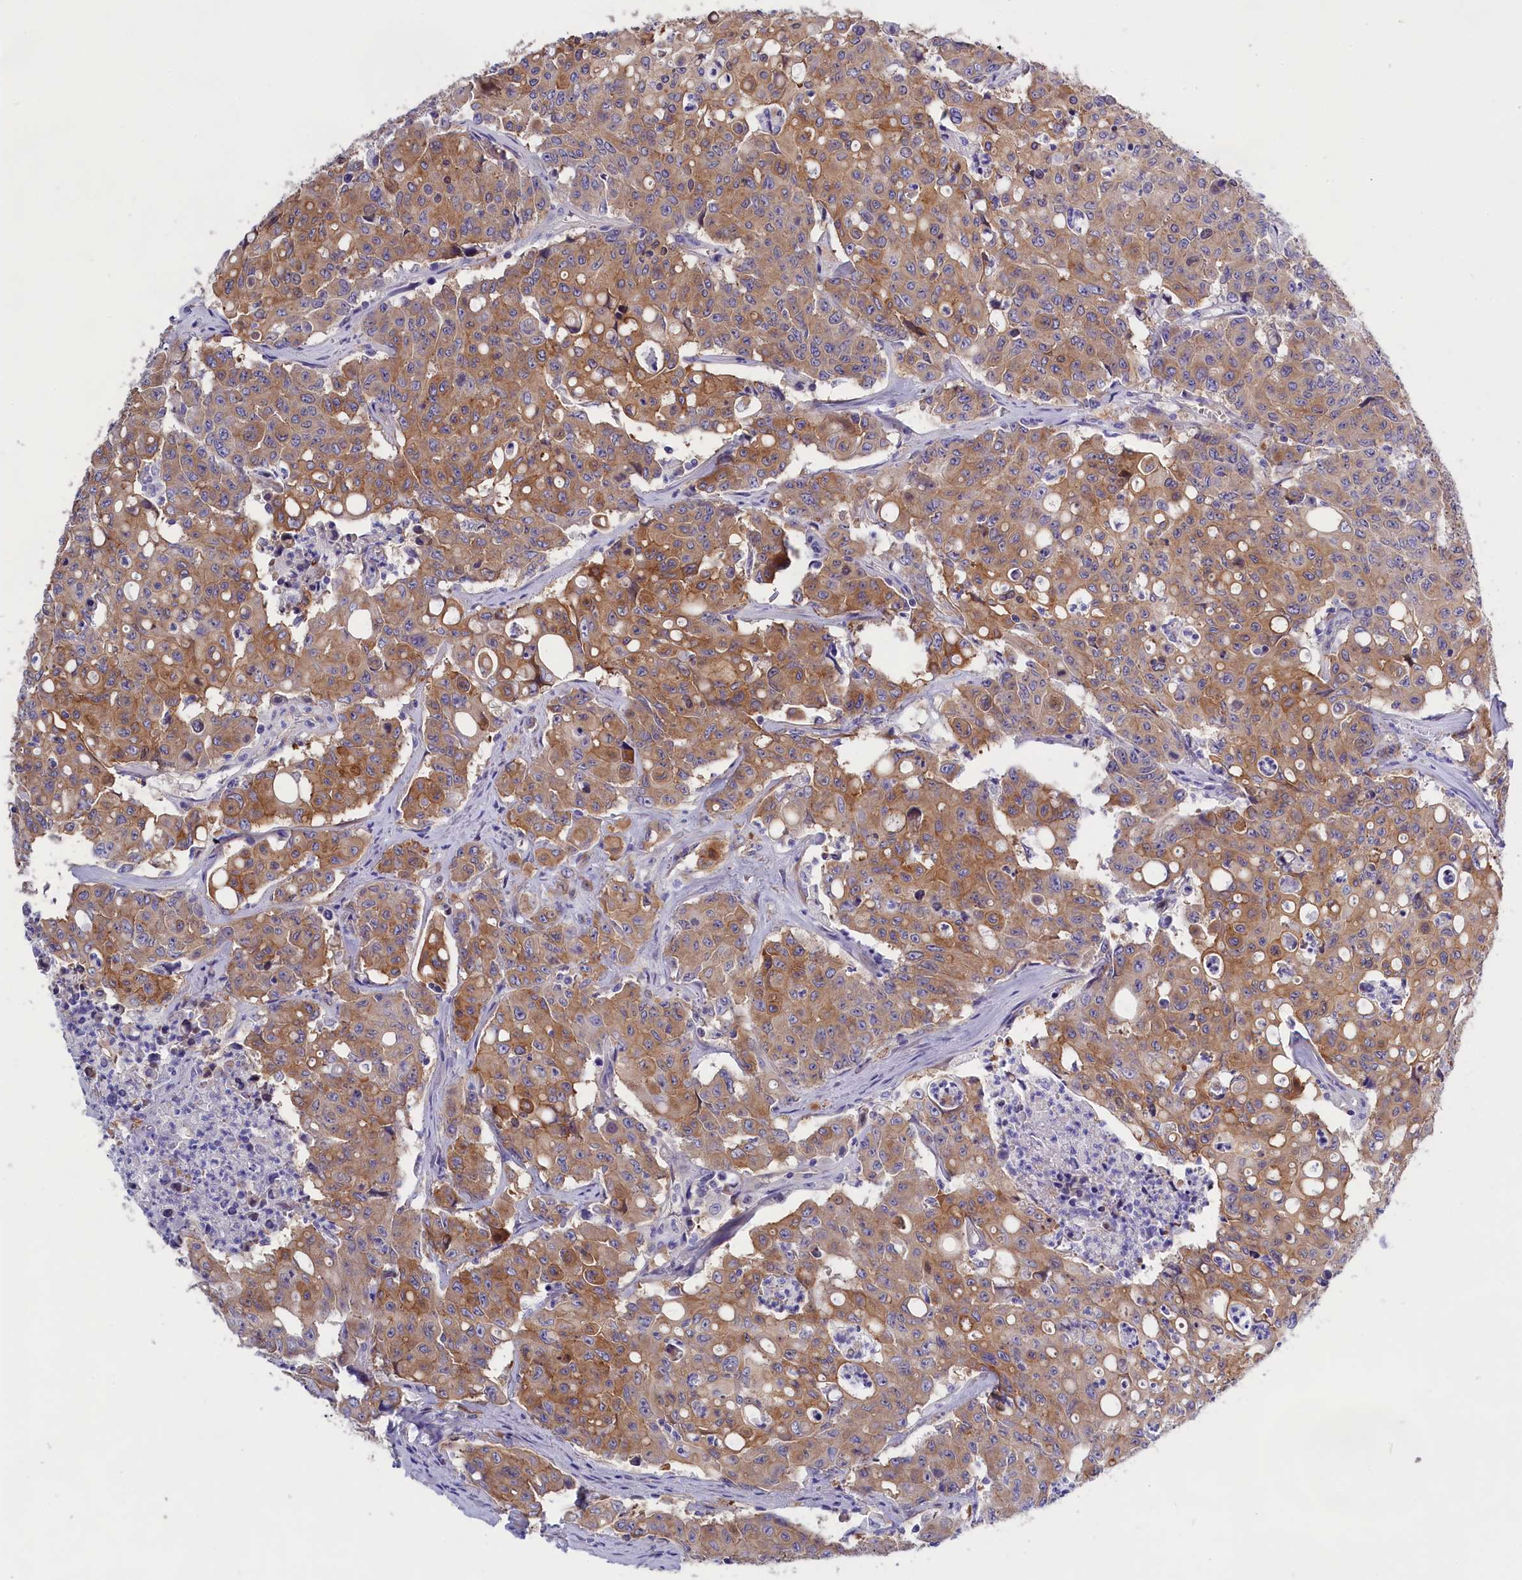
{"staining": {"intensity": "moderate", "quantity": ">75%", "location": "cytoplasmic/membranous"}, "tissue": "colorectal cancer", "cell_type": "Tumor cells", "image_type": "cancer", "snomed": [{"axis": "morphology", "description": "Adenocarcinoma, NOS"}, {"axis": "topography", "description": "Colon"}], "caption": "Immunohistochemistry (IHC) histopathology image of colorectal cancer (adenocarcinoma) stained for a protein (brown), which reveals medium levels of moderate cytoplasmic/membranous expression in approximately >75% of tumor cells.", "gene": "PPP1R13L", "patient": {"sex": "male", "age": 51}}